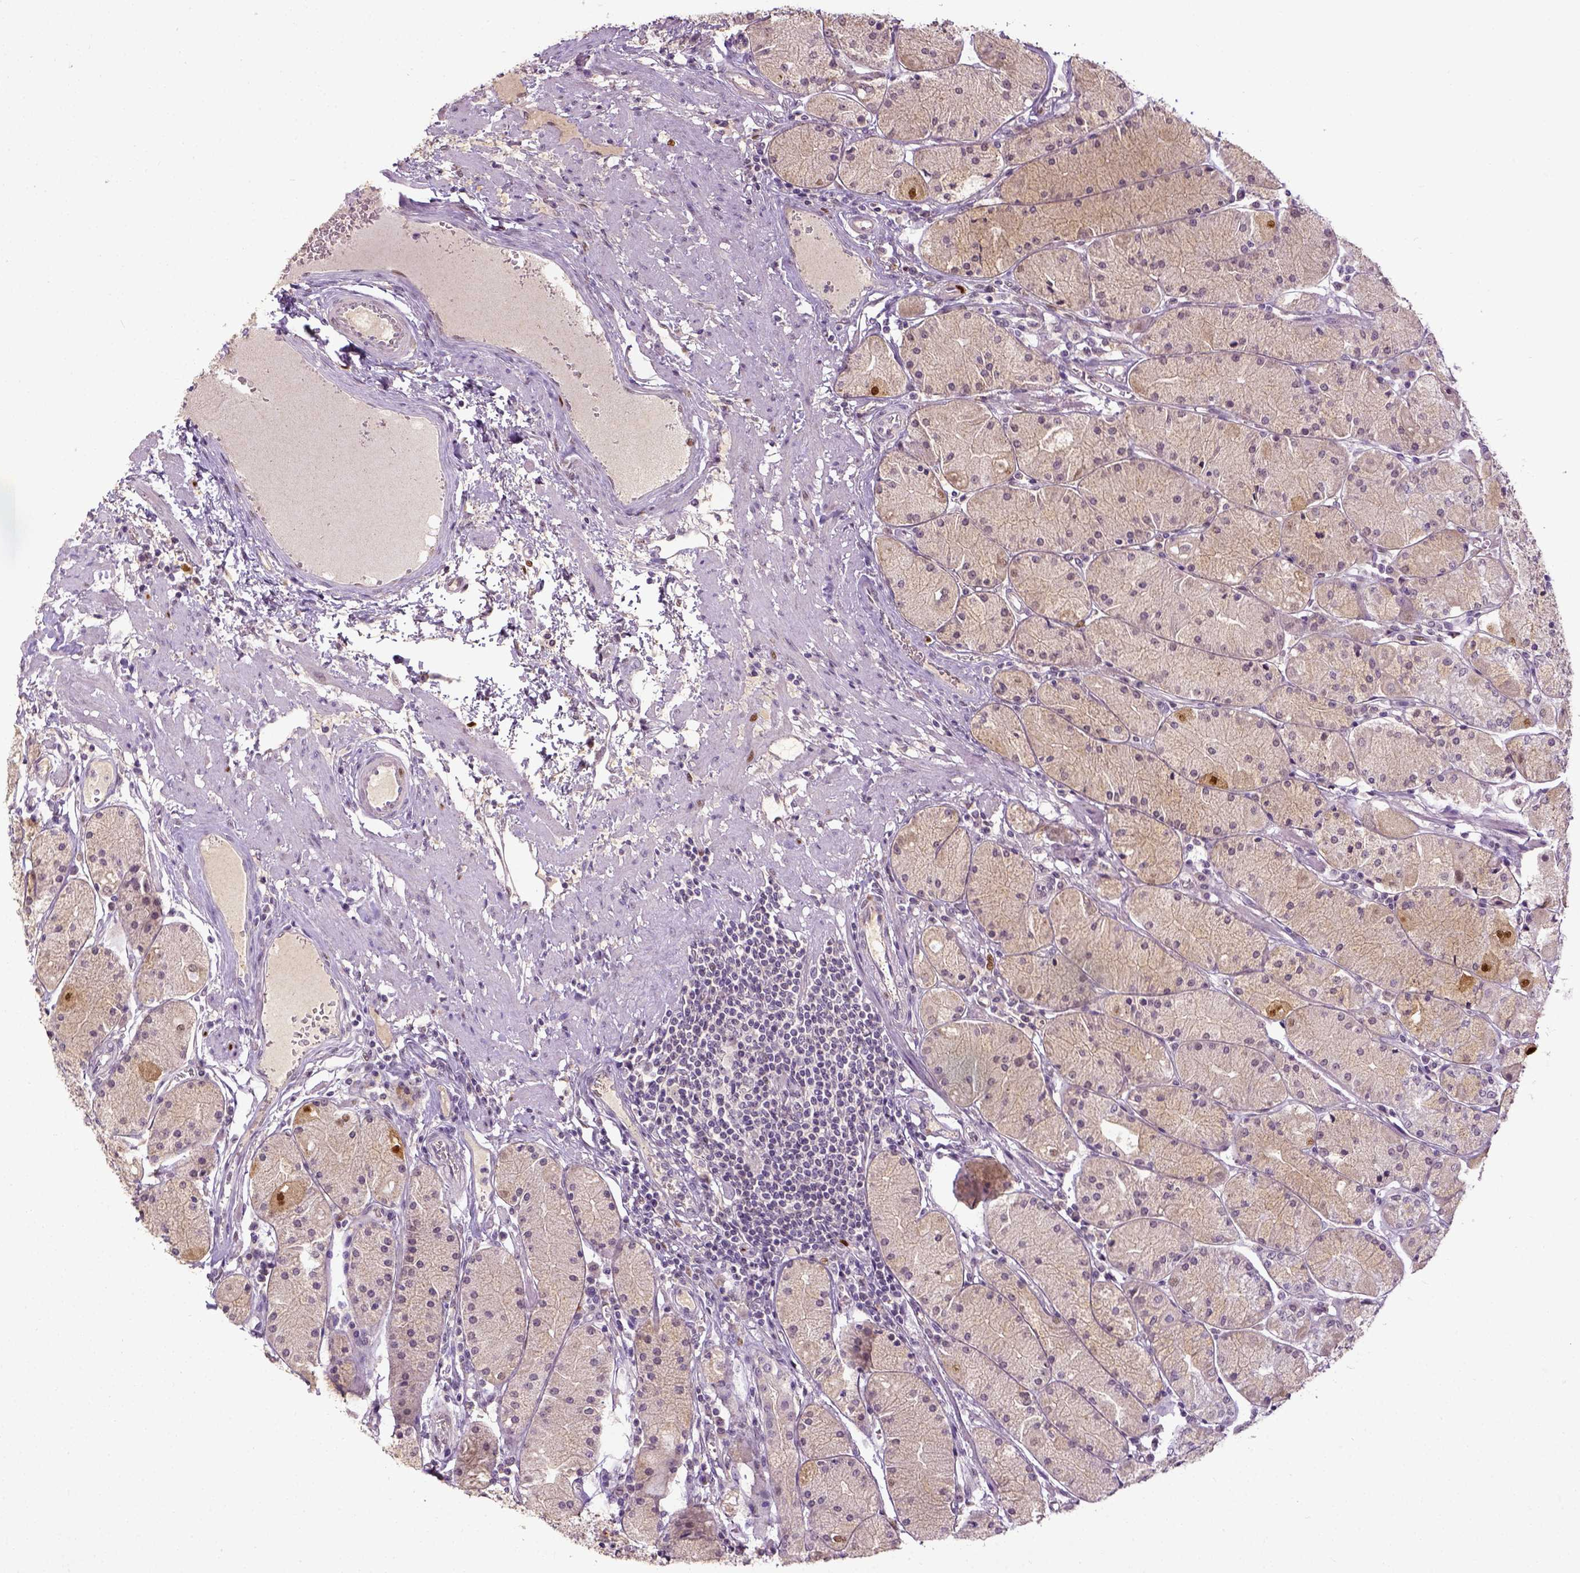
{"staining": {"intensity": "moderate", "quantity": "<25%", "location": "nuclear"}, "tissue": "stomach", "cell_type": "Glandular cells", "image_type": "normal", "snomed": [{"axis": "morphology", "description": "Normal tissue, NOS"}, {"axis": "topography", "description": "Stomach, upper"}], "caption": "A brown stain labels moderate nuclear expression of a protein in glandular cells of normal human stomach.", "gene": "CDKN1A", "patient": {"sex": "male", "age": 69}}